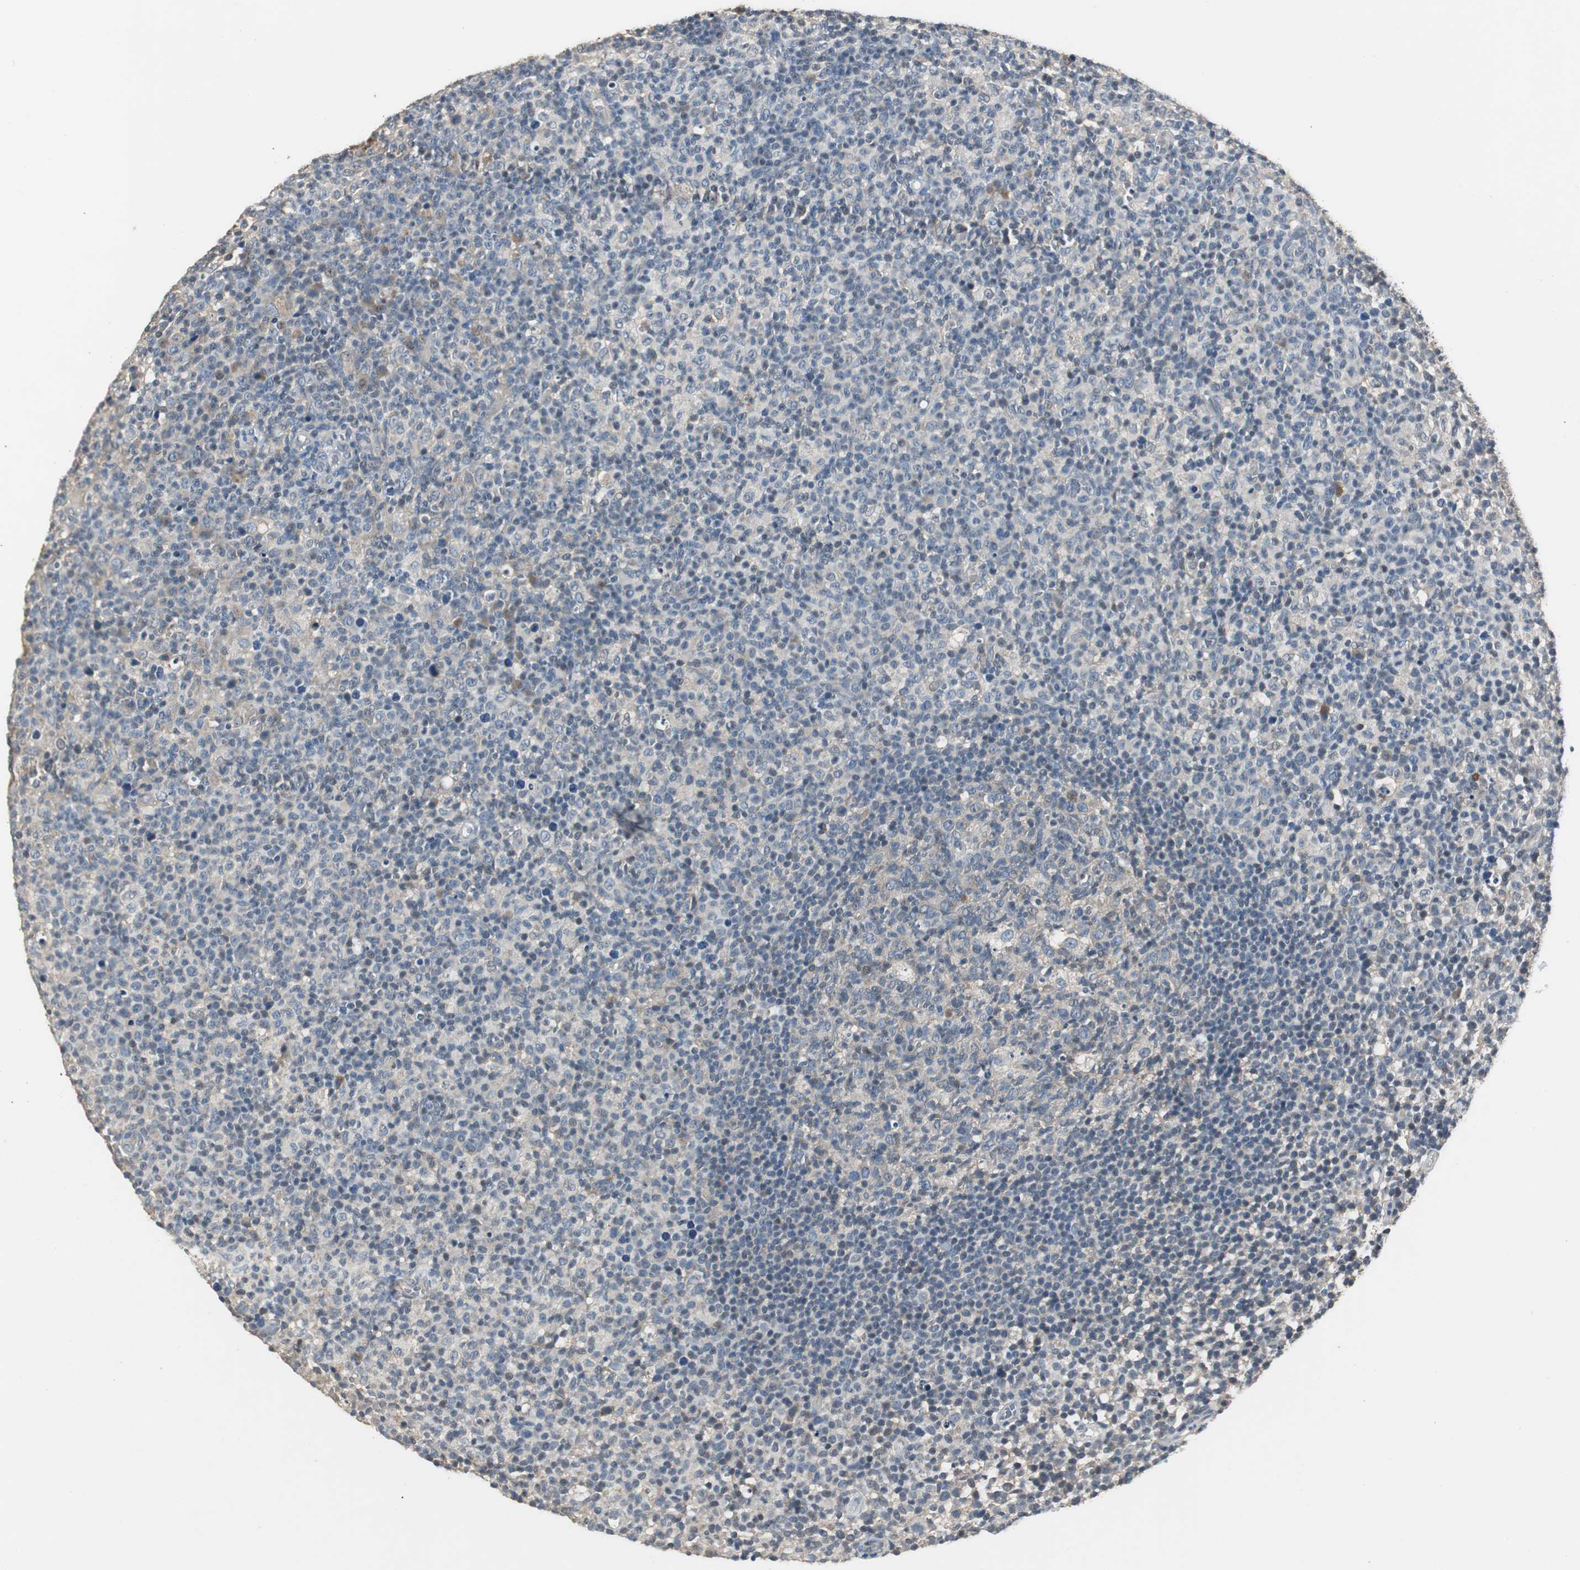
{"staining": {"intensity": "weak", "quantity": "<25%", "location": "cytoplasmic/membranous"}, "tissue": "lymph node", "cell_type": "Germinal center cells", "image_type": "normal", "snomed": [{"axis": "morphology", "description": "Normal tissue, NOS"}, {"axis": "morphology", "description": "Inflammation, NOS"}, {"axis": "topography", "description": "Lymph node"}], "caption": "DAB immunohistochemical staining of benign lymph node shows no significant expression in germinal center cells.", "gene": "PTPRN2", "patient": {"sex": "male", "age": 55}}